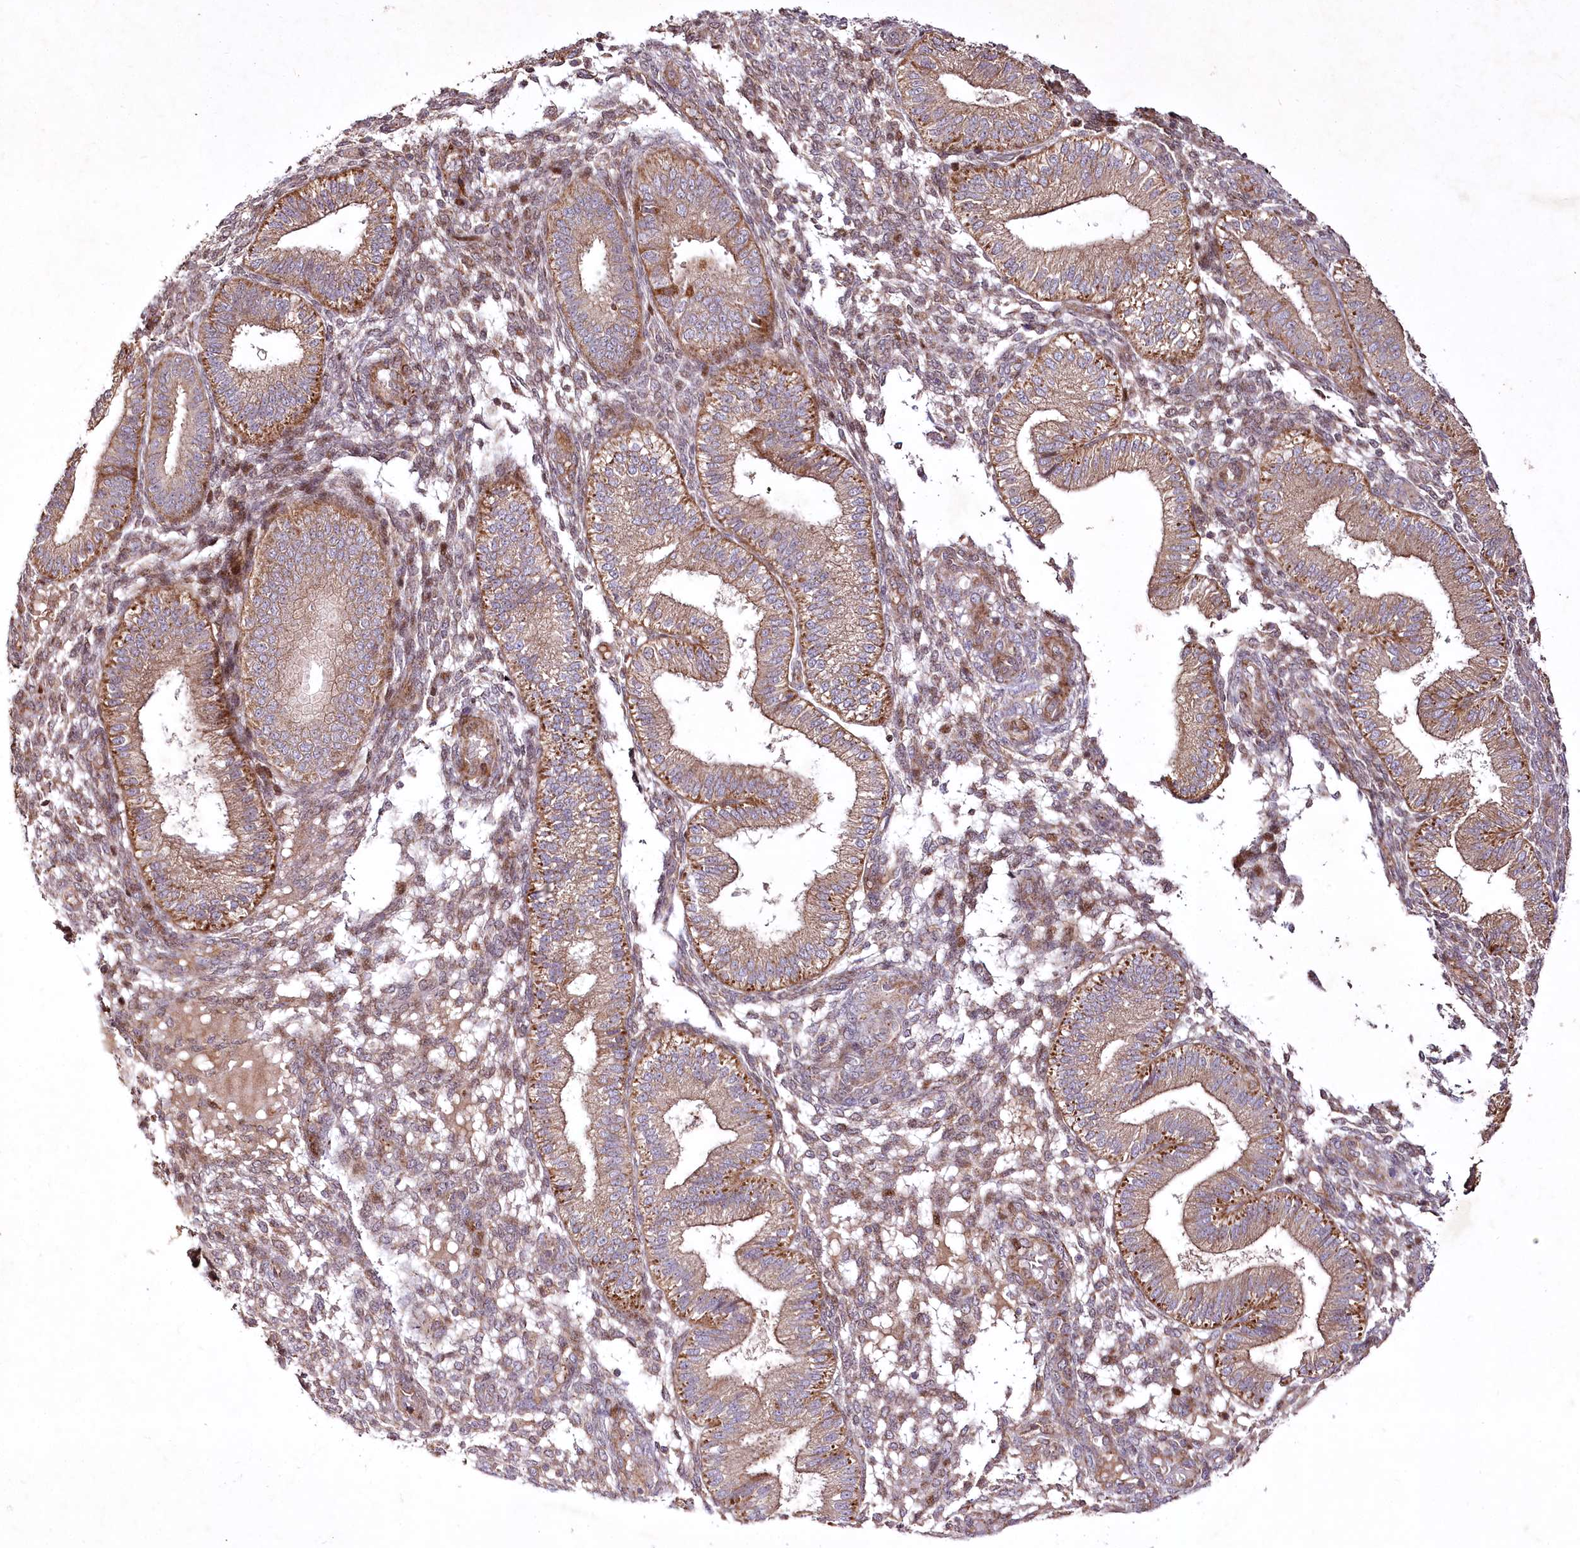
{"staining": {"intensity": "moderate", "quantity": ">75%", "location": "cytoplasmic/membranous,nuclear"}, "tissue": "endometrium", "cell_type": "Cells in endometrial stroma", "image_type": "normal", "snomed": [{"axis": "morphology", "description": "Normal tissue, NOS"}, {"axis": "topography", "description": "Endometrium"}], "caption": "DAB (3,3'-diaminobenzidine) immunohistochemical staining of unremarkable human endometrium reveals moderate cytoplasmic/membranous,nuclear protein expression in approximately >75% of cells in endometrial stroma.", "gene": "PSTK", "patient": {"sex": "female", "age": 39}}